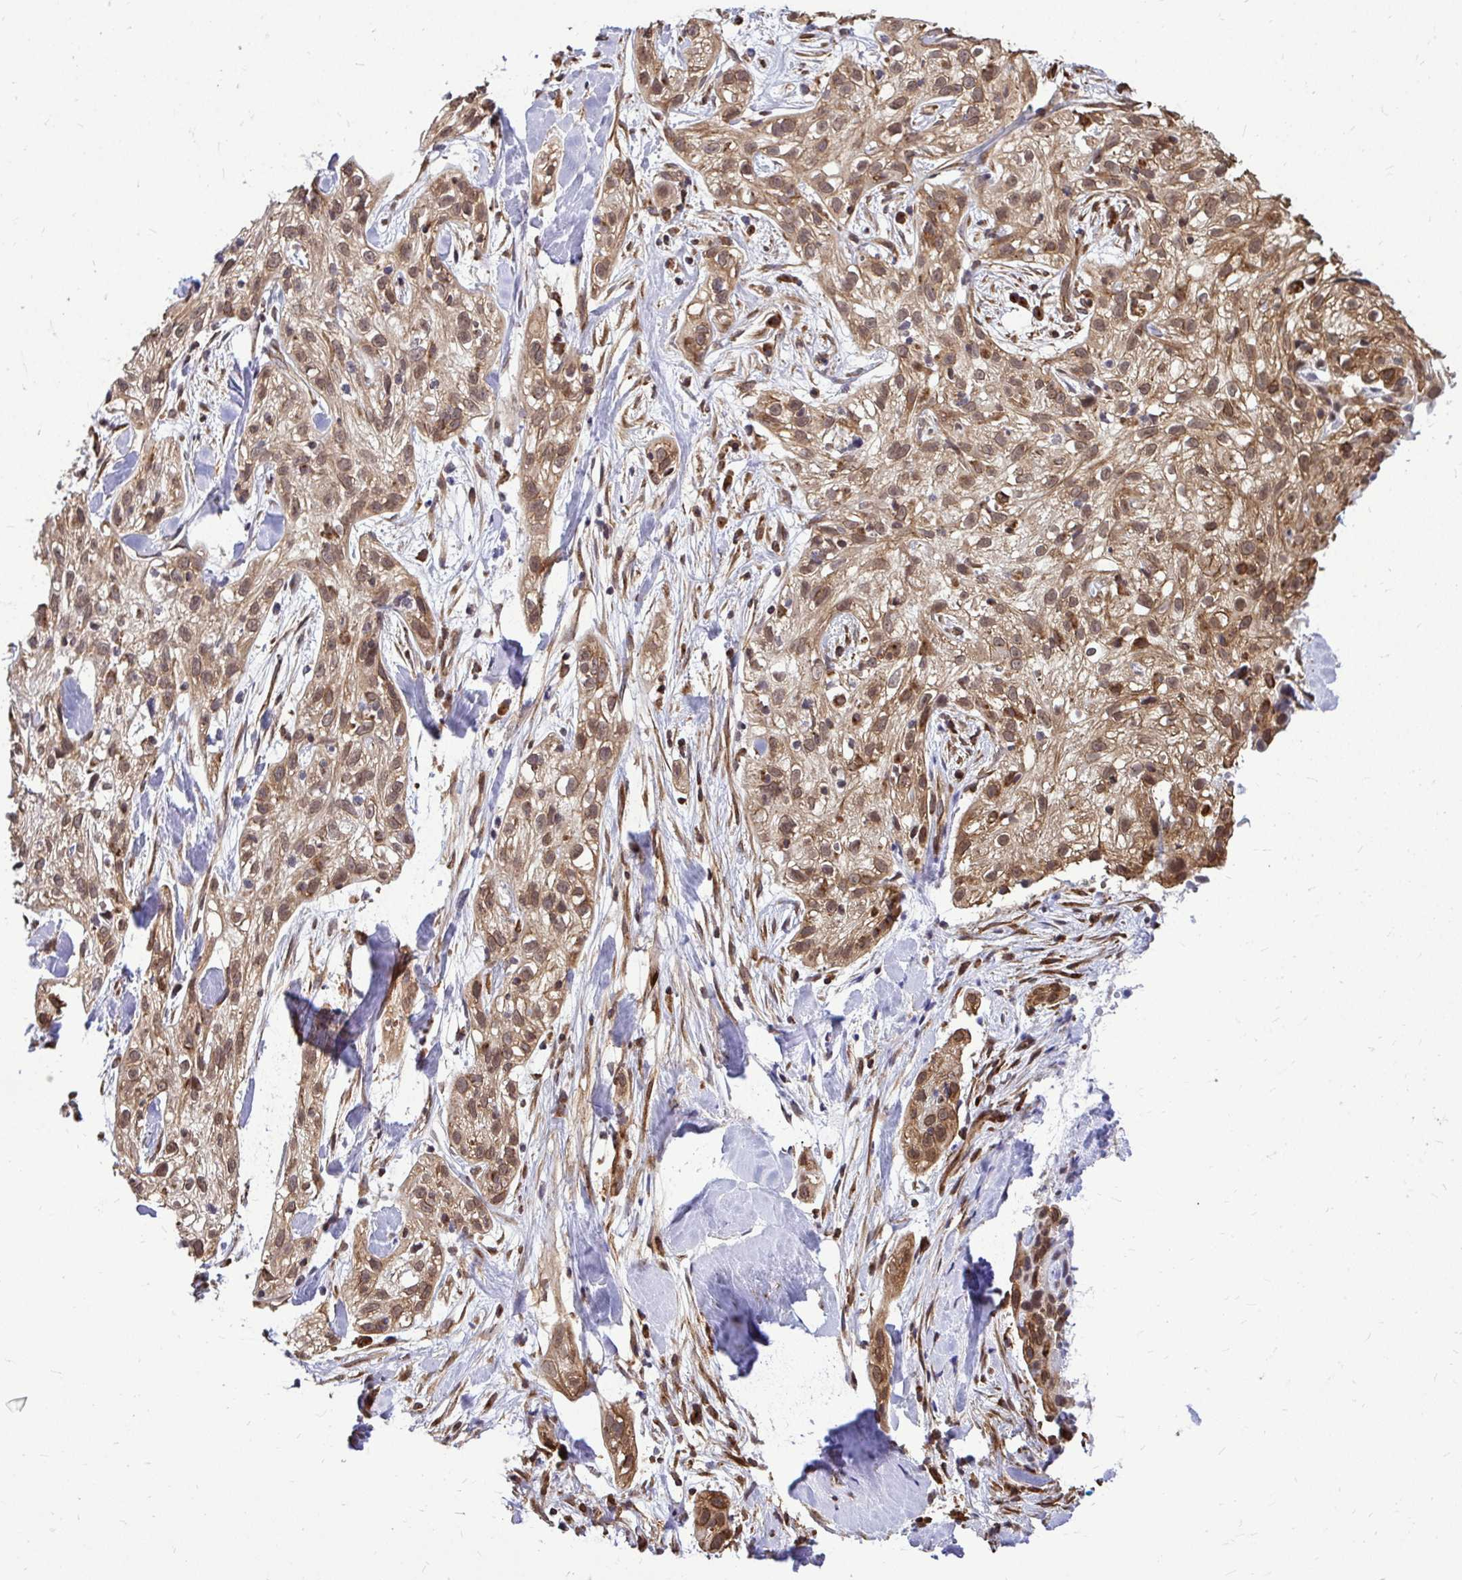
{"staining": {"intensity": "moderate", "quantity": ">75%", "location": "cytoplasmic/membranous,nuclear"}, "tissue": "skin cancer", "cell_type": "Tumor cells", "image_type": "cancer", "snomed": [{"axis": "morphology", "description": "Squamous cell carcinoma, NOS"}, {"axis": "topography", "description": "Skin"}], "caption": "A medium amount of moderate cytoplasmic/membranous and nuclear expression is present in approximately >75% of tumor cells in skin squamous cell carcinoma tissue. (brown staining indicates protein expression, while blue staining denotes nuclei).", "gene": "FMR1", "patient": {"sex": "male", "age": 82}}